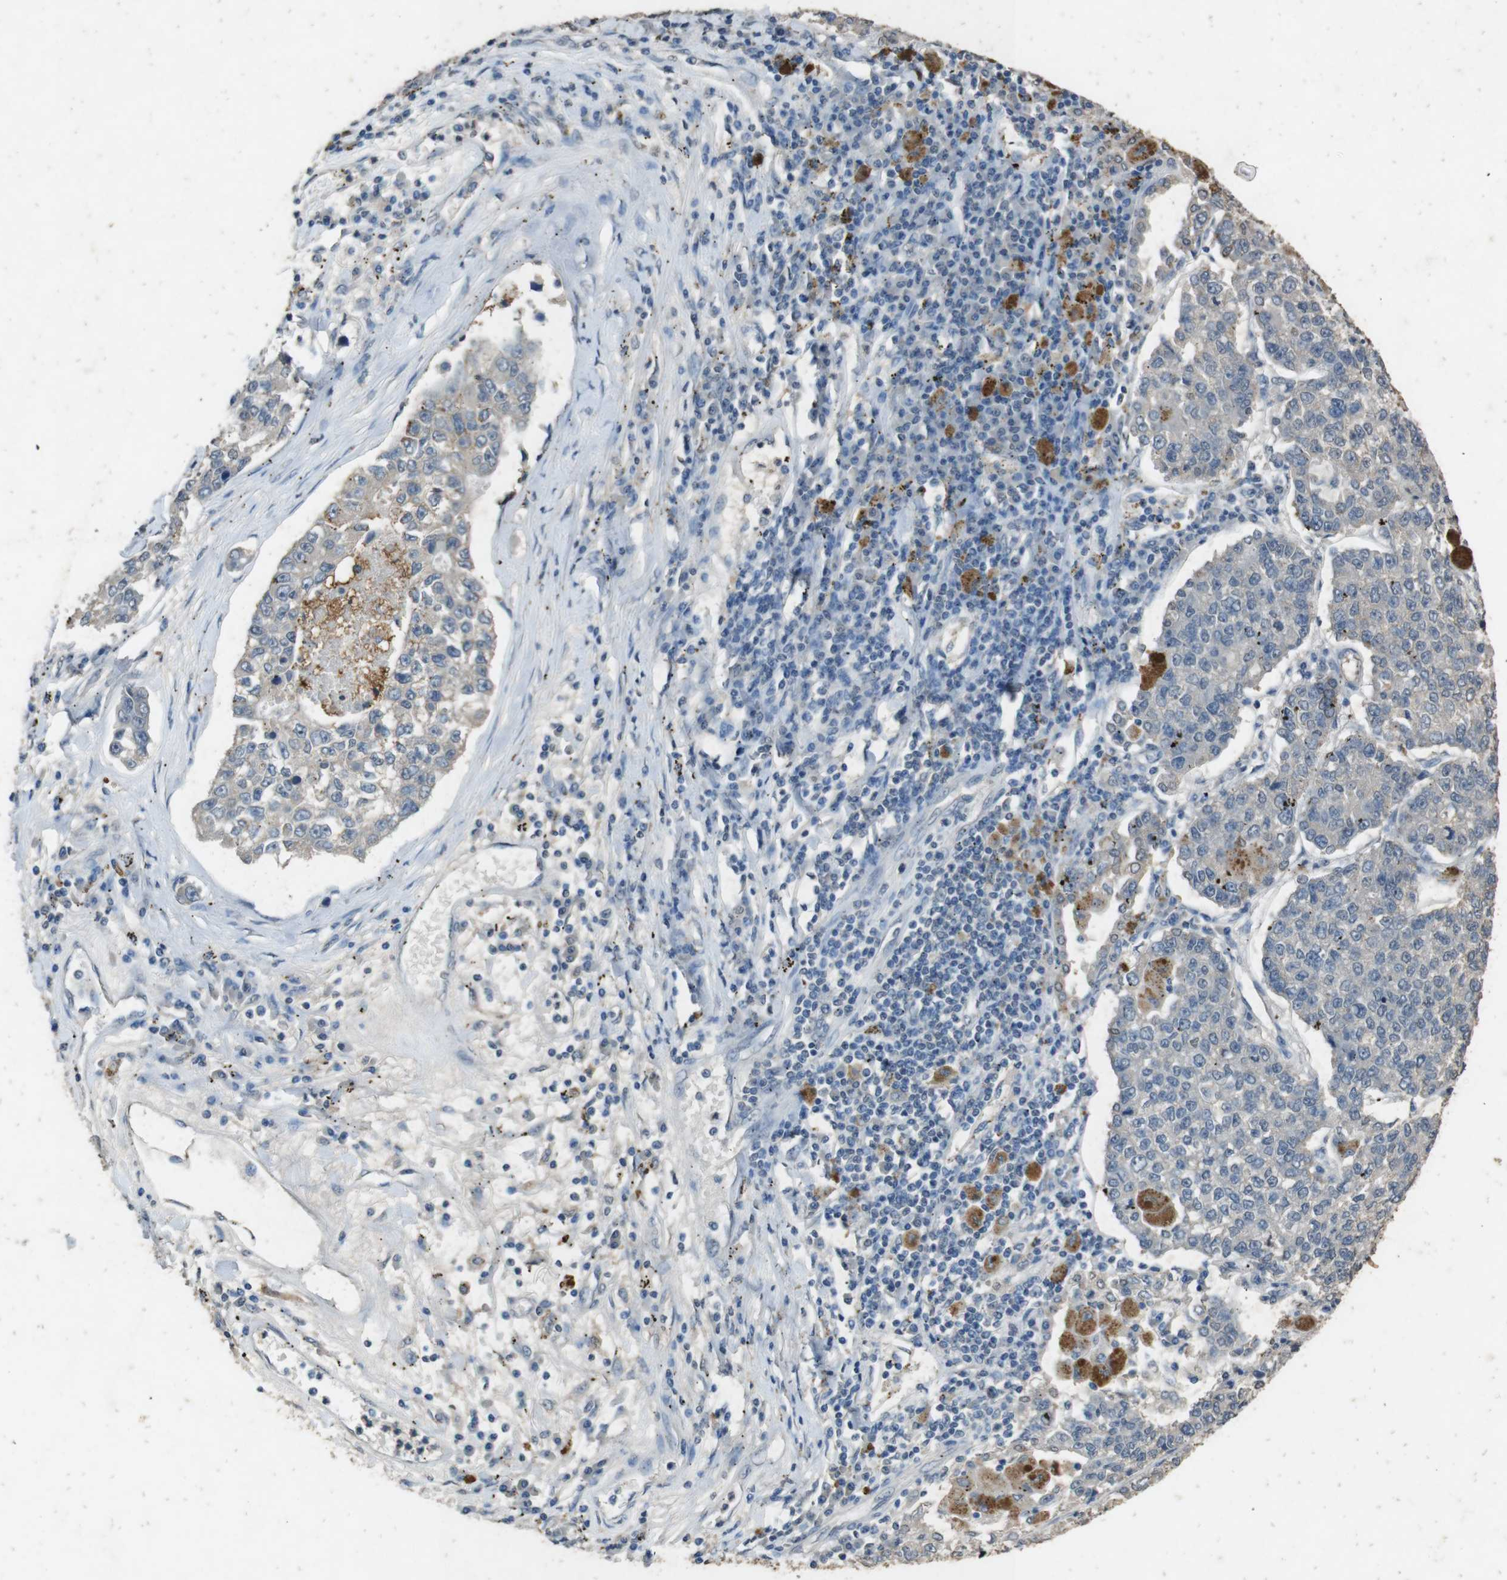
{"staining": {"intensity": "negative", "quantity": "none", "location": "none"}, "tissue": "lung cancer", "cell_type": "Tumor cells", "image_type": "cancer", "snomed": [{"axis": "morphology", "description": "Adenocarcinoma, NOS"}, {"axis": "topography", "description": "Lung"}], "caption": "The image demonstrates no staining of tumor cells in adenocarcinoma (lung).", "gene": "STBD1", "patient": {"sex": "male", "age": 49}}